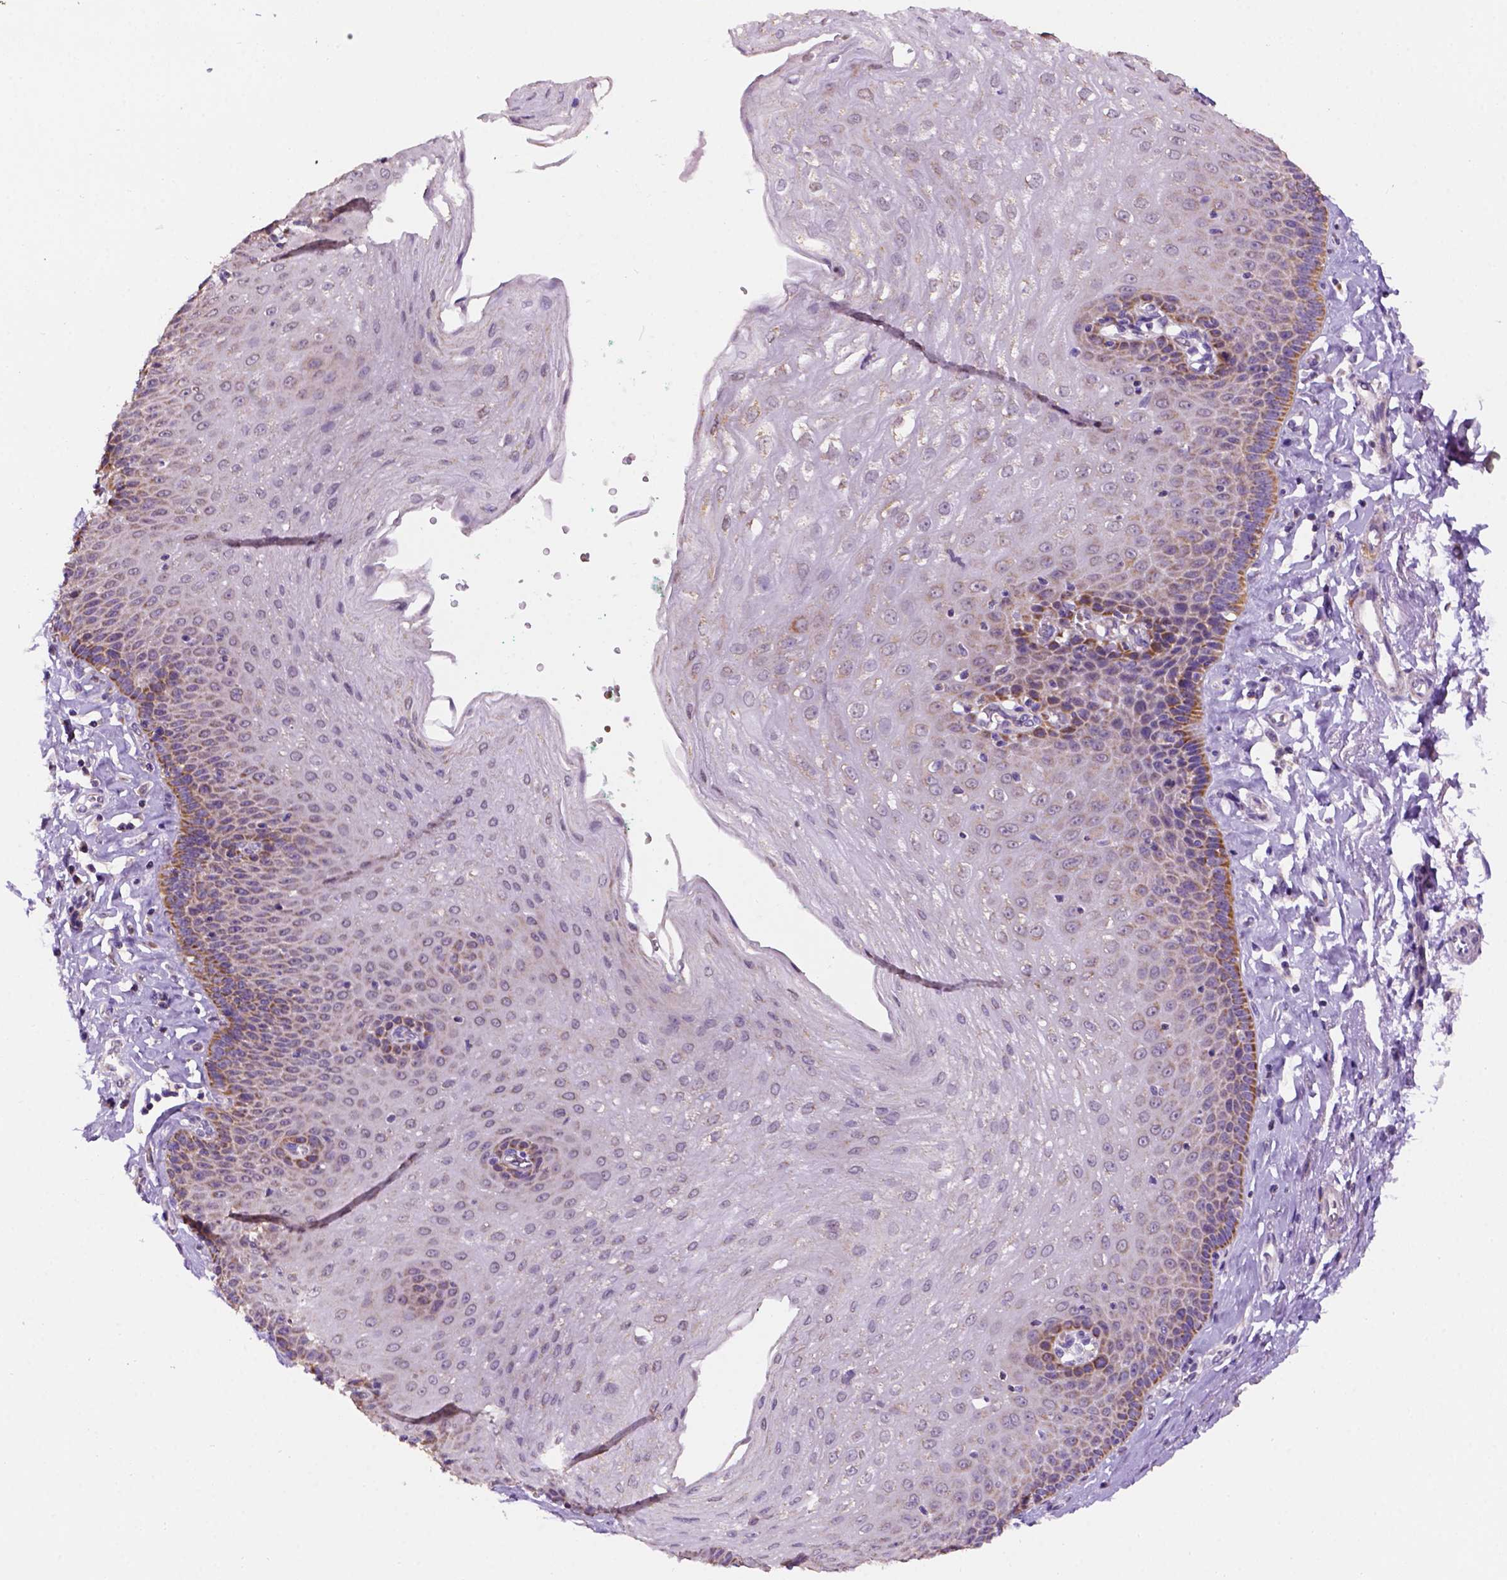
{"staining": {"intensity": "moderate", "quantity": "<25%", "location": "cytoplasmic/membranous"}, "tissue": "esophagus", "cell_type": "Squamous epithelial cells", "image_type": "normal", "snomed": [{"axis": "morphology", "description": "Normal tissue, NOS"}, {"axis": "topography", "description": "Esophagus"}], "caption": "DAB (3,3'-diaminobenzidine) immunohistochemical staining of normal esophagus shows moderate cytoplasmic/membranous protein positivity in about <25% of squamous epithelial cells. (IHC, brightfield microscopy, high magnification).", "gene": "L2HGDH", "patient": {"sex": "female", "age": 81}}